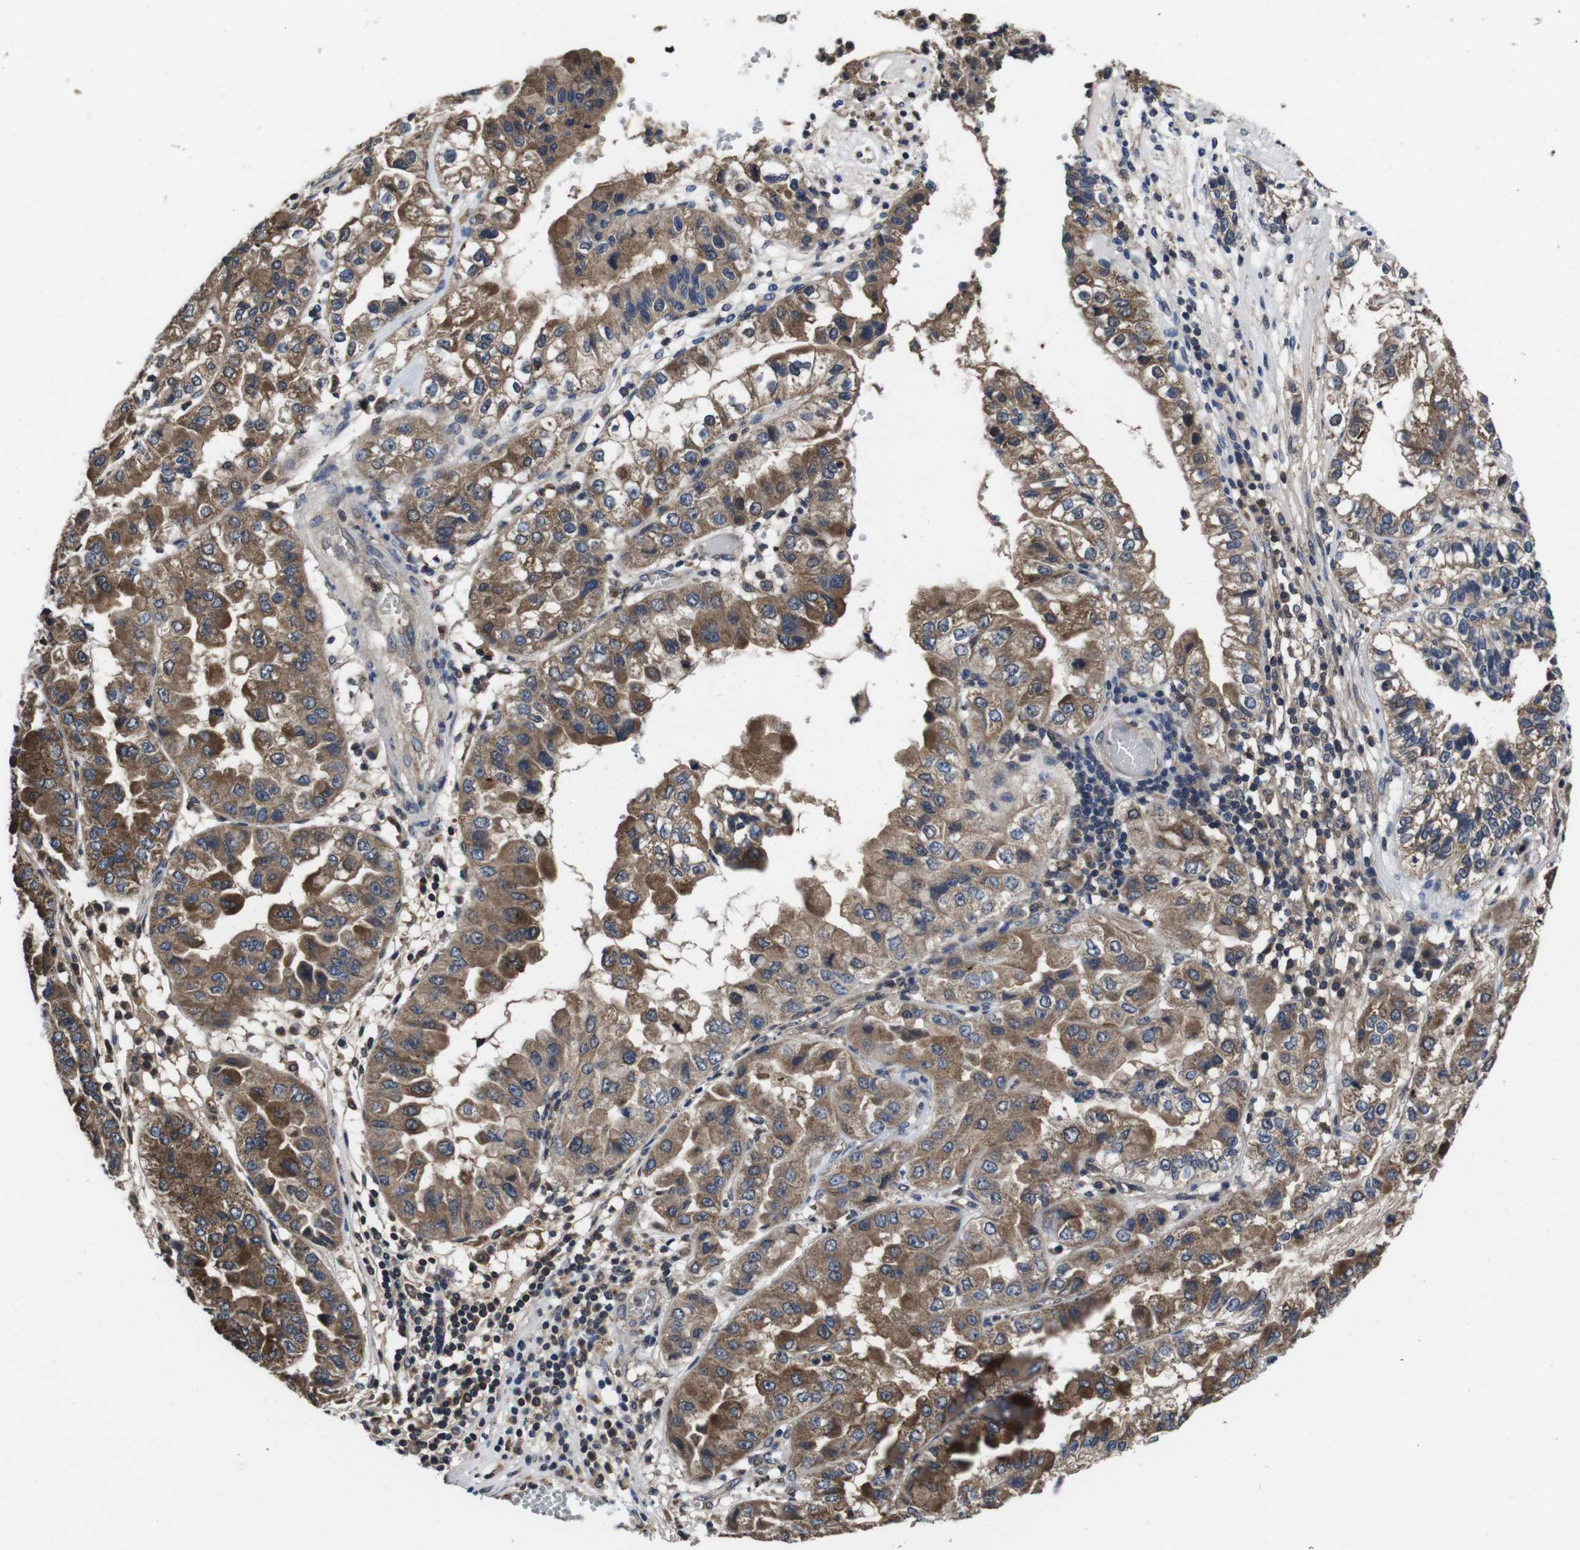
{"staining": {"intensity": "moderate", "quantity": ">75%", "location": "cytoplasmic/membranous"}, "tissue": "liver cancer", "cell_type": "Tumor cells", "image_type": "cancer", "snomed": [{"axis": "morphology", "description": "Cholangiocarcinoma"}, {"axis": "topography", "description": "Liver"}], "caption": "A photomicrograph showing moderate cytoplasmic/membranous expression in about >75% of tumor cells in liver cholangiocarcinoma, as visualized by brown immunohistochemical staining.", "gene": "CXCL11", "patient": {"sex": "female", "age": 79}}